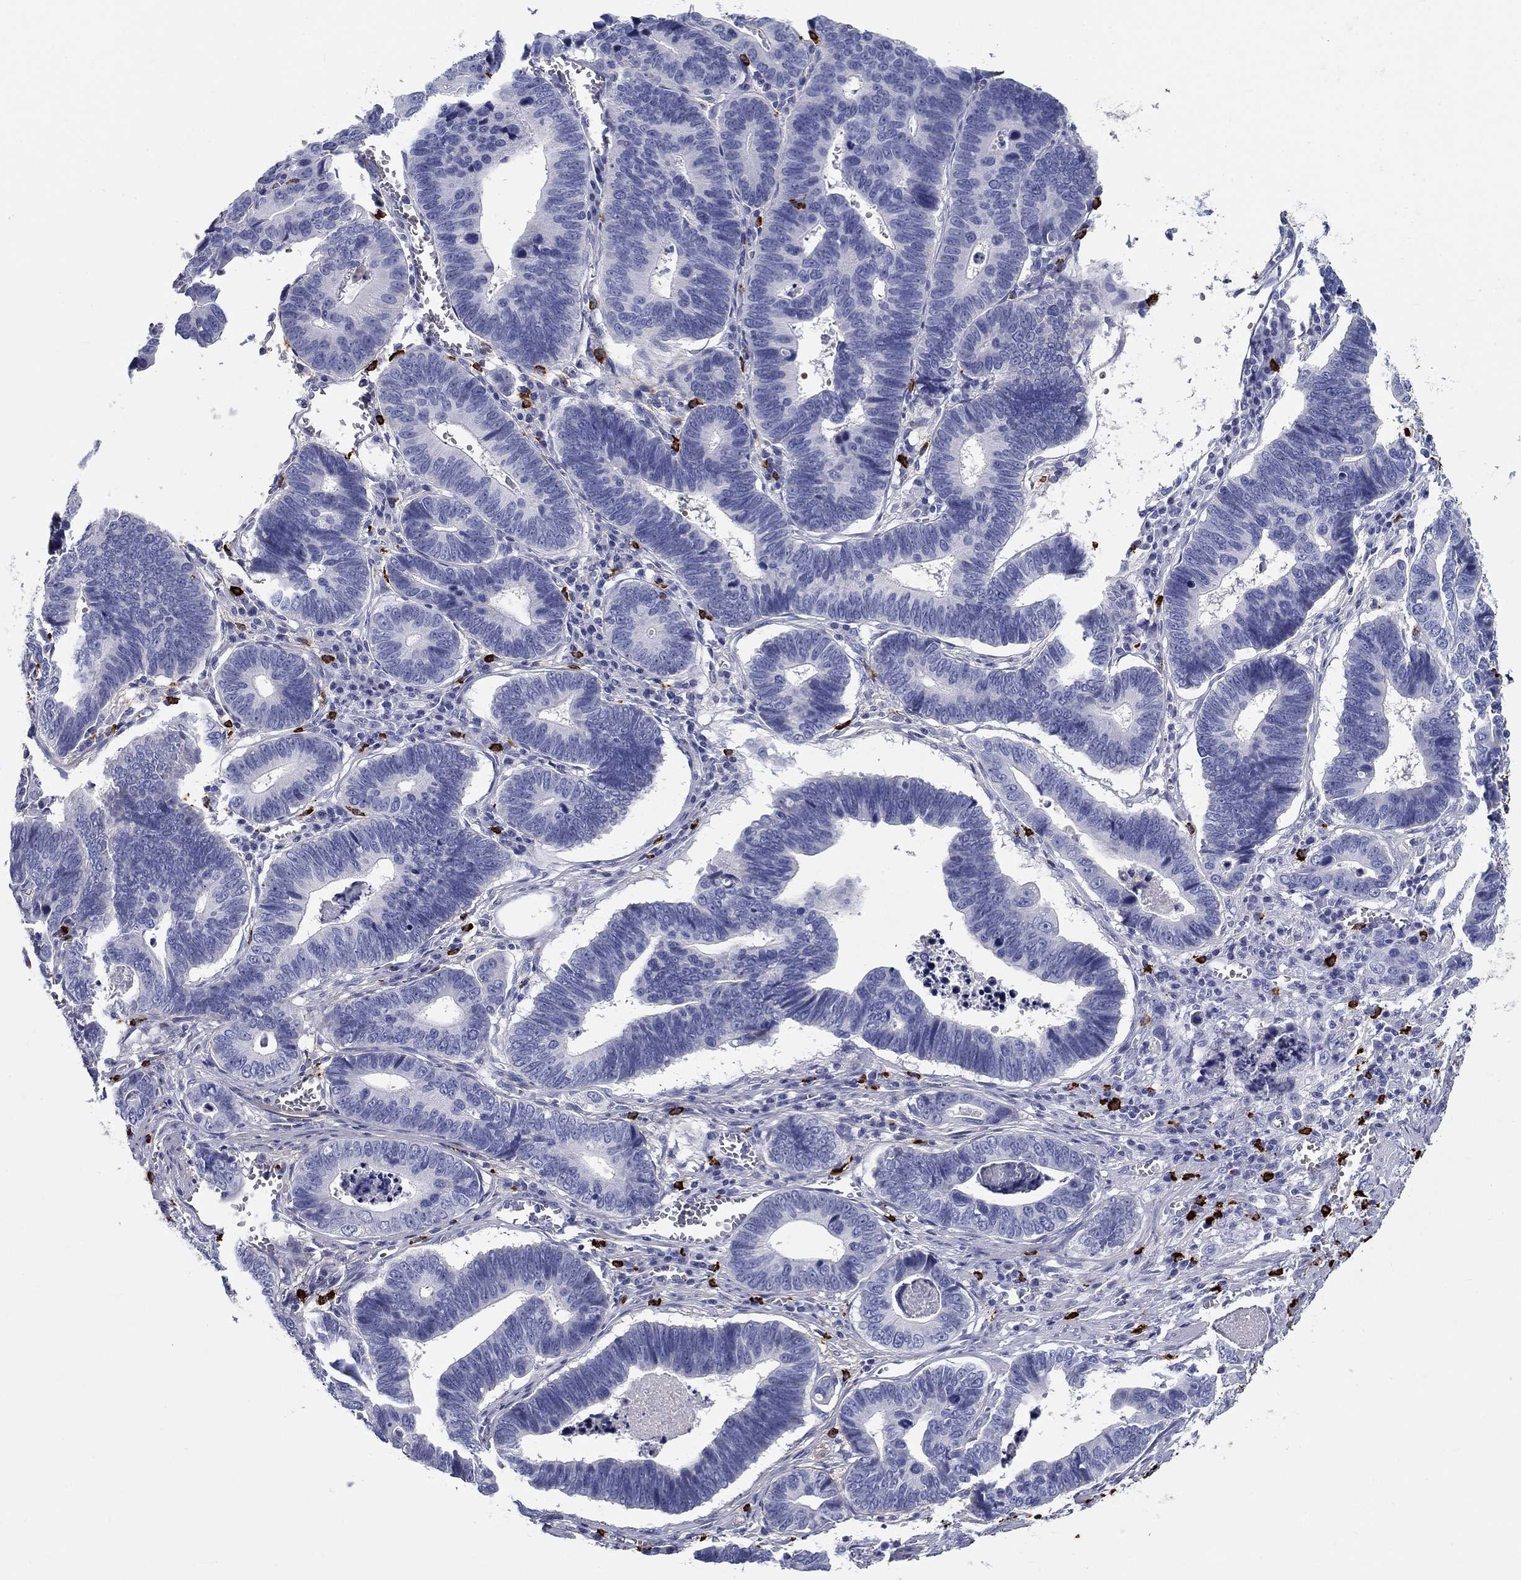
{"staining": {"intensity": "negative", "quantity": "none", "location": "none"}, "tissue": "stomach cancer", "cell_type": "Tumor cells", "image_type": "cancer", "snomed": [{"axis": "morphology", "description": "Adenocarcinoma, NOS"}, {"axis": "topography", "description": "Stomach"}], "caption": "The immunohistochemistry histopathology image has no significant positivity in tumor cells of stomach cancer (adenocarcinoma) tissue.", "gene": "CD40LG", "patient": {"sex": "male", "age": 84}}